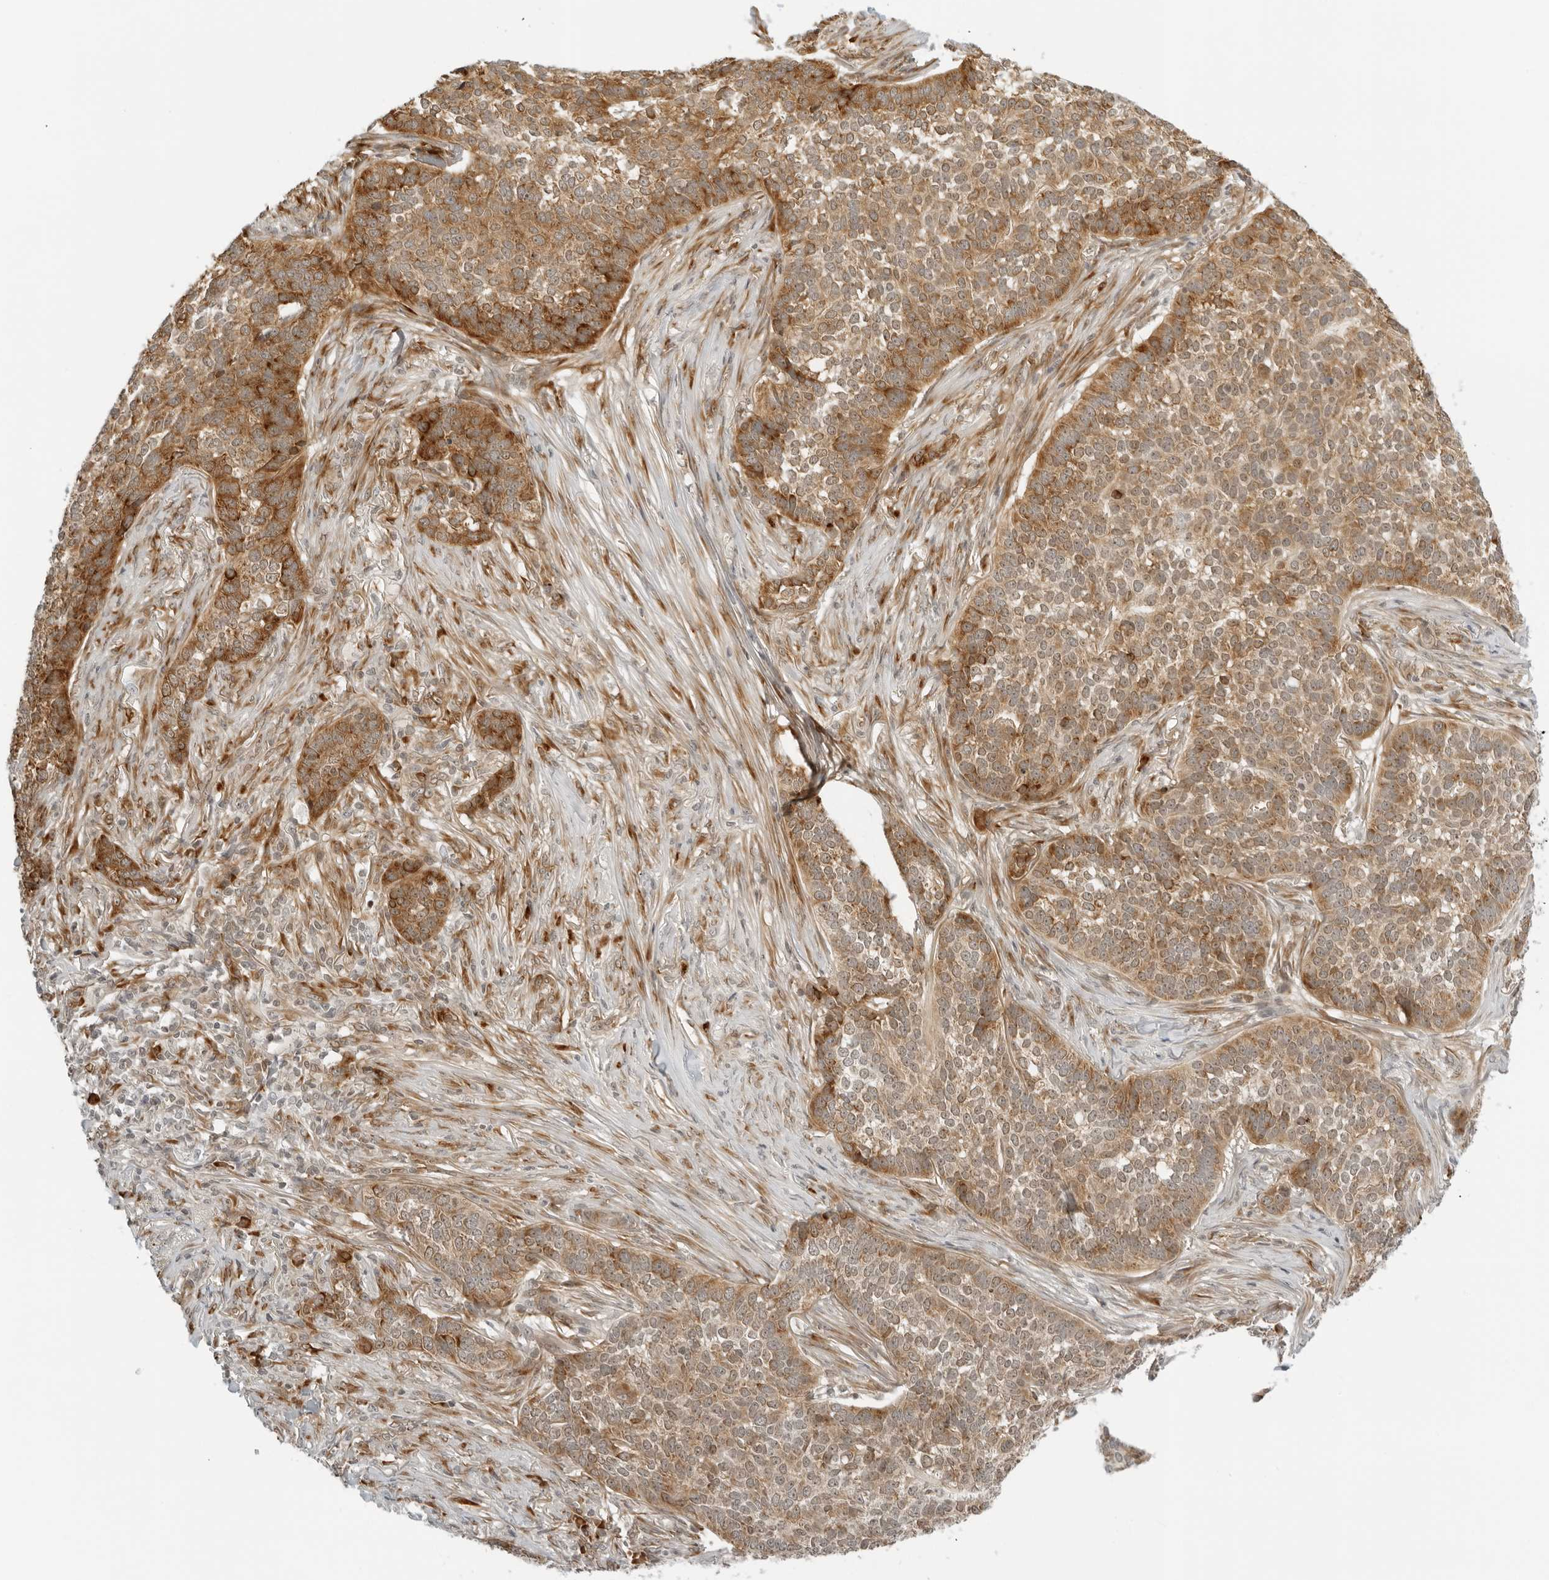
{"staining": {"intensity": "moderate", "quantity": ">75%", "location": "cytoplasmic/membranous"}, "tissue": "skin cancer", "cell_type": "Tumor cells", "image_type": "cancer", "snomed": [{"axis": "morphology", "description": "Basal cell carcinoma"}, {"axis": "topography", "description": "Skin"}], "caption": "Immunohistochemical staining of human basal cell carcinoma (skin) reveals medium levels of moderate cytoplasmic/membranous positivity in about >75% of tumor cells. The staining was performed using DAB (3,3'-diaminobenzidine) to visualize the protein expression in brown, while the nuclei were stained in blue with hematoxylin (Magnification: 20x).", "gene": "EIF4G1", "patient": {"sex": "male", "age": 85}}